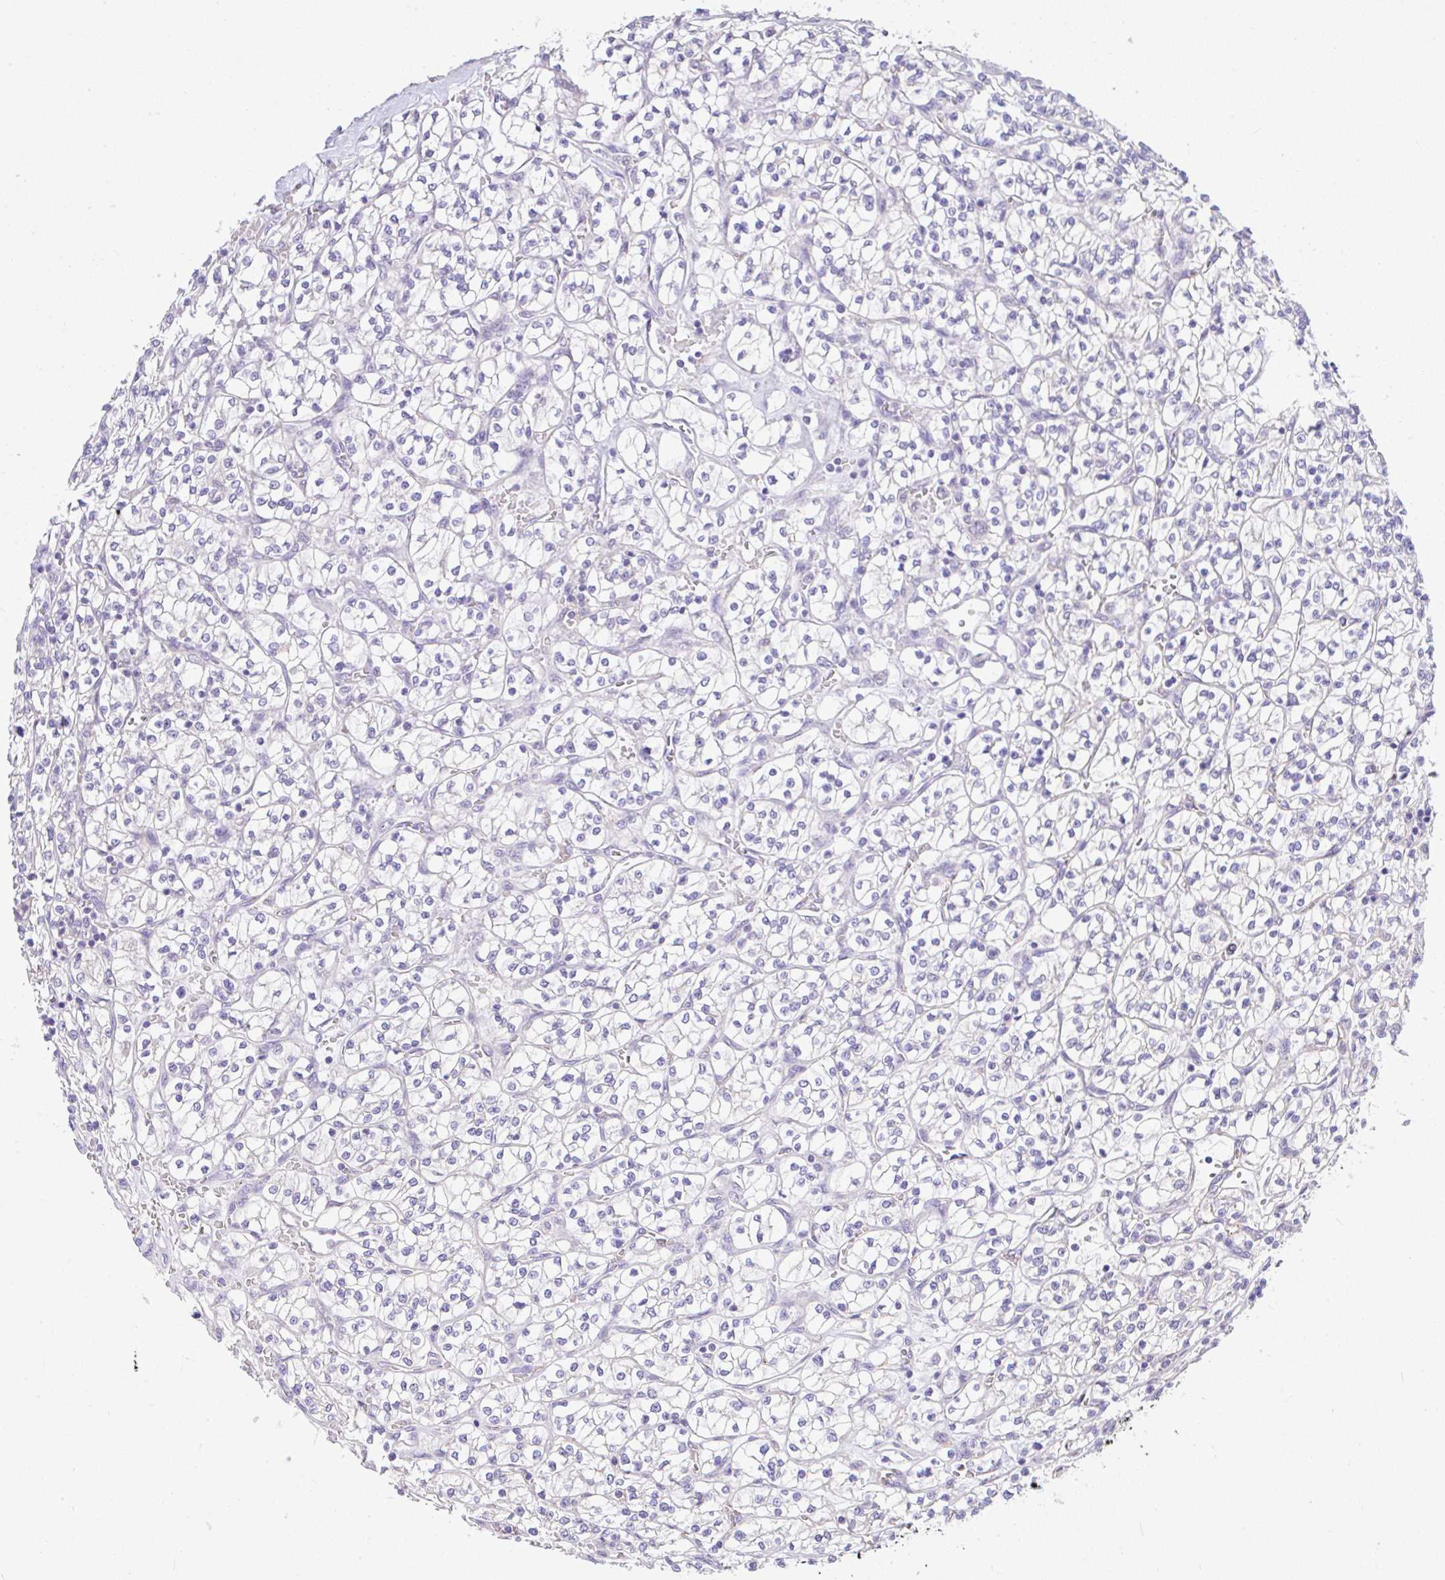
{"staining": {"intensity": "negative", "quantity": "none", "location": "none"}, "tissue": "renal cancer", "cell_type": "Tumor cells", "image_type": "cancer", "snomed": [{"axis": "morphology", "description": "Adenocarcinoma, NOS"}, {"axis": "topography", "description": "Kidney"}], "caption": "Histopathology image shows no significant protein positivity in tumor cells of renal adenocarcinoma. The staining is performed using DAB brown chromogen with nuclei counter-stained in using hematoxylin.", "gene": "CTU1", "patient": {"sex": "female", "age": 64}}